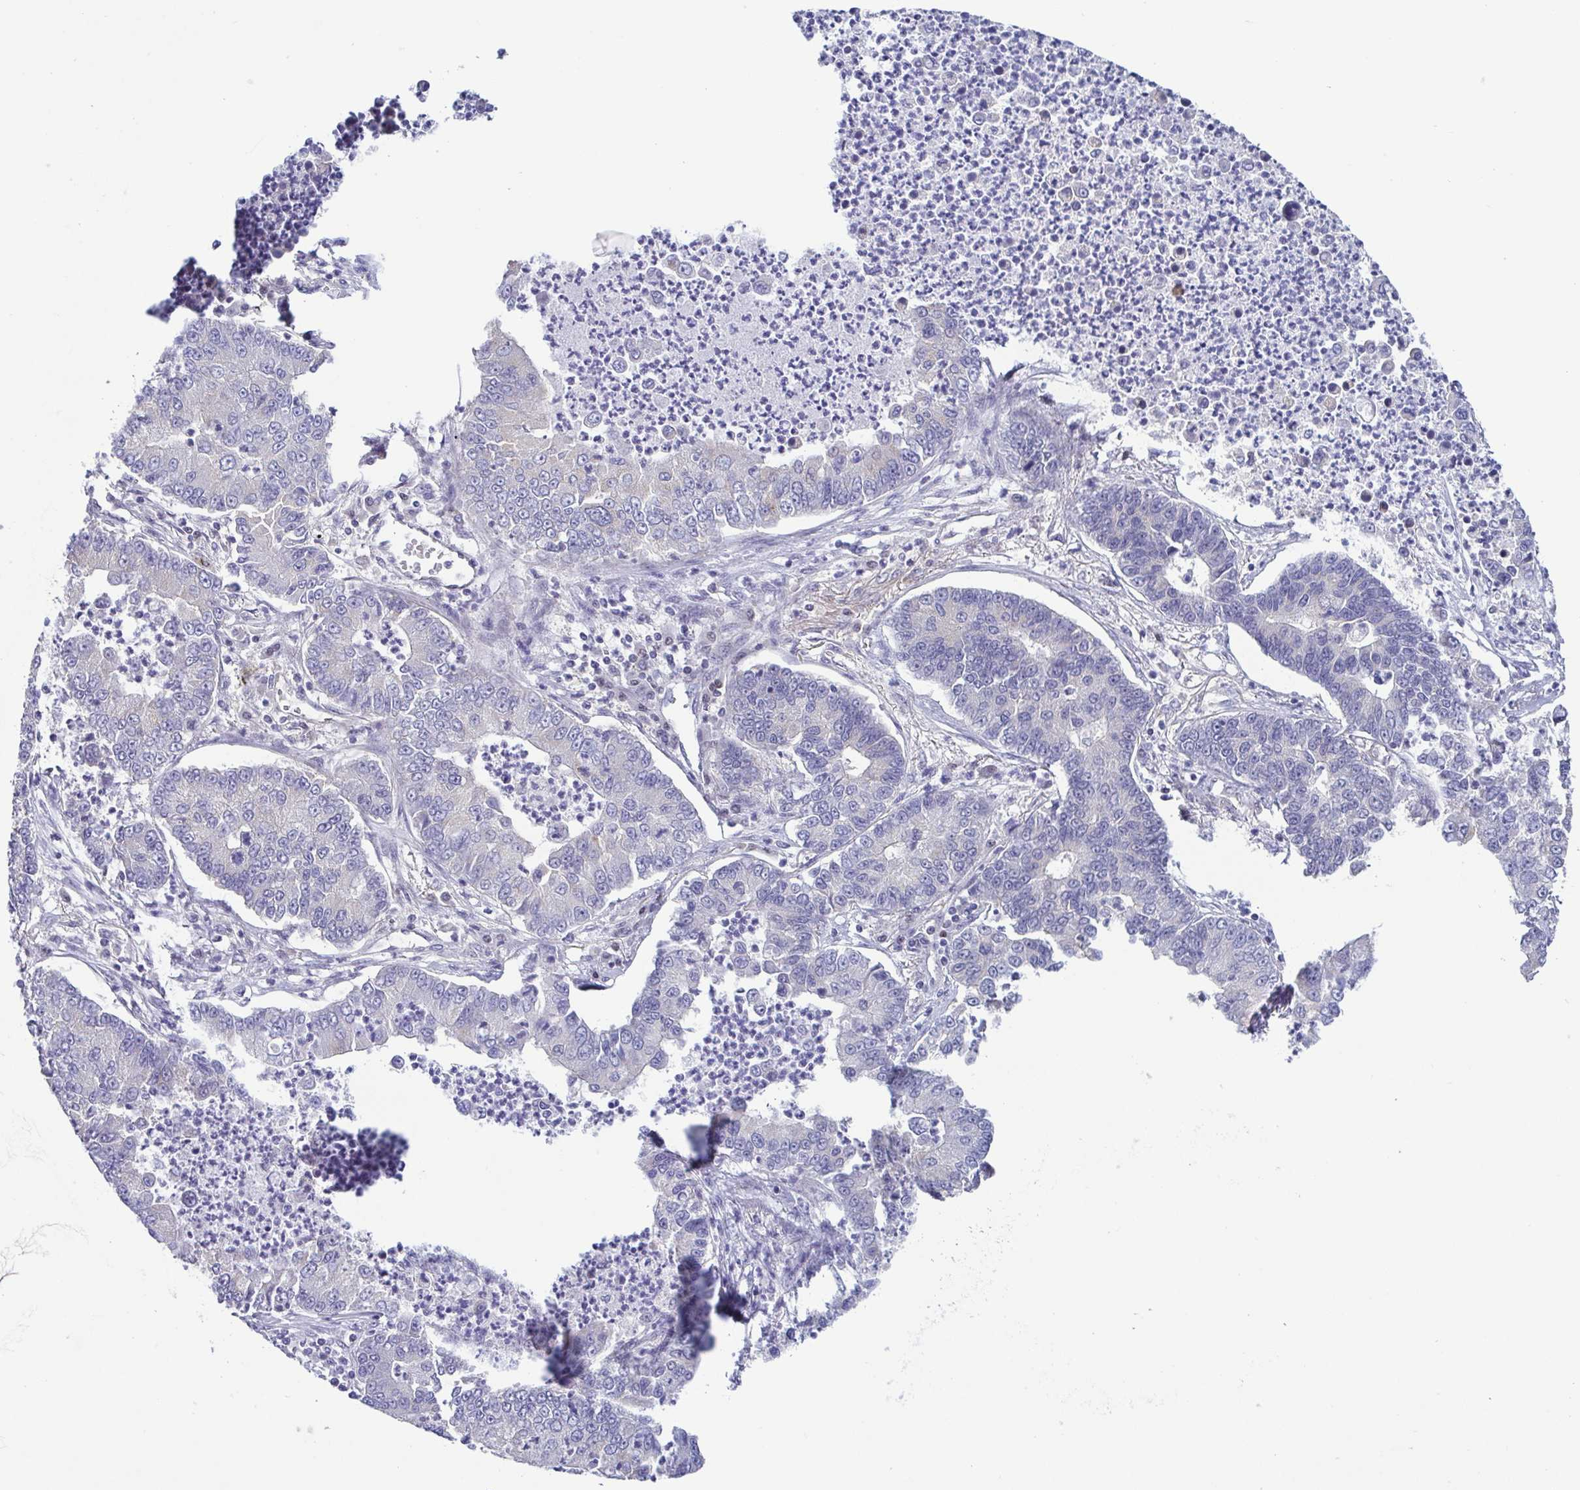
{"staining": {"intensity": "negative", "quantity": "none", "location": "none"}, "tissue": "lung cancer", "cell_type": "Tumor cells", "image_type": "cancer", "snomed": [{"axis": "morphology", "description": "Adenocarcinoma, NOS"}, {"axis": "topography", "description": "Lung"}], "caption": "A micrograph of human lung cancer (adenocarcinoma) is negative for staining in tumor cells.", "gene": "UBE2Q1", "patient": {"sex": "female", "age": 57}}